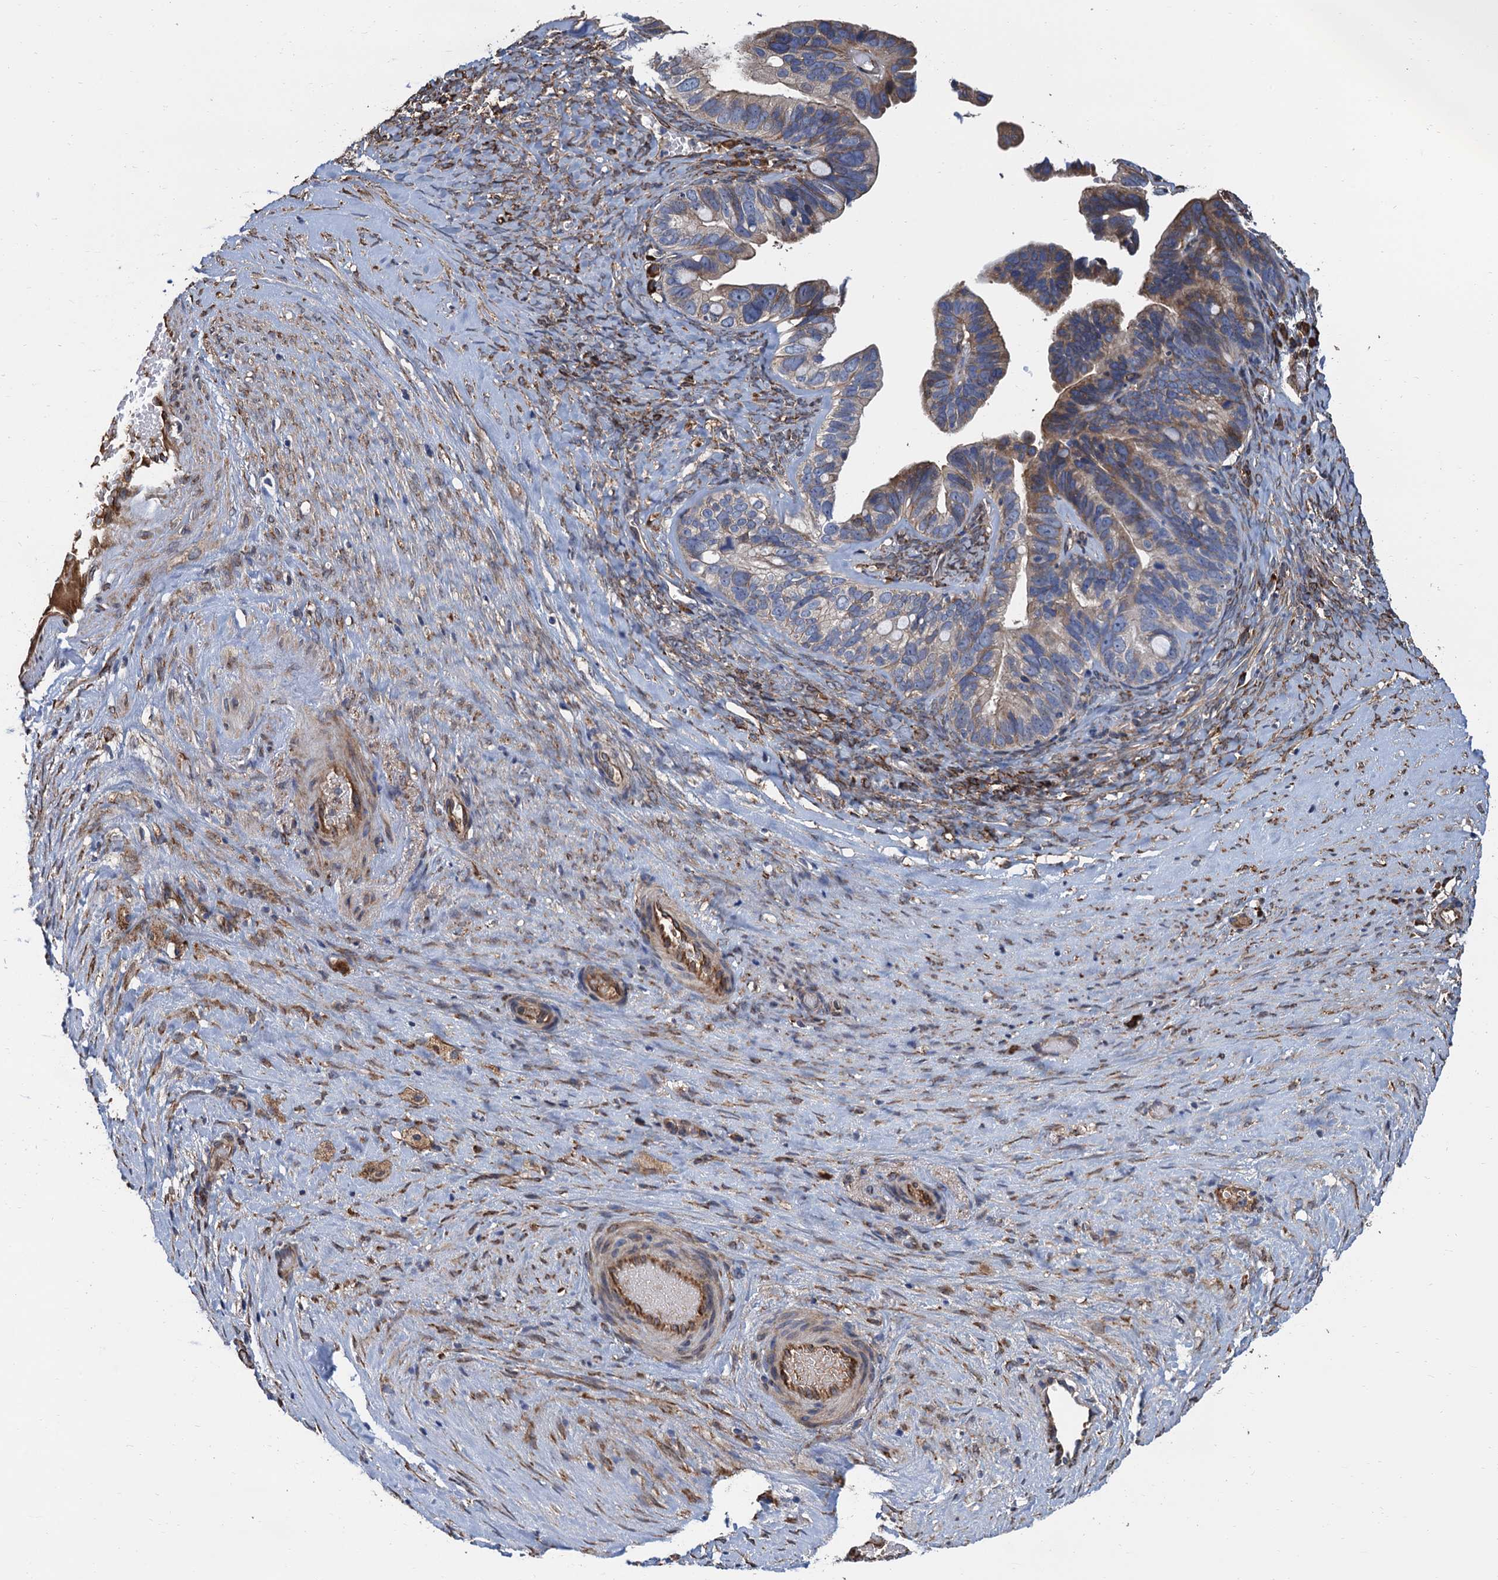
{"staining": {"intensity": "weak", "quantity": "25%-75%", "location": "cytoplasmic/membranous"}, "tissue": "ovarian cancer", "cell_type": "Tumor cells", "image_type": "cancer", "snomed": [{"axis": "morphology", "description": "Cystadenocarcinoma, serous, NOS"}, {"axis": "topography", "description": "Ovary"}], "caption": "This is an image of IHC staining of ovarian cancer, which shows weak positivity in the cytoplasmic/membranous of tumor cells.", "gene": "CNNM1", "patient": {"sex": "female", "age": 56}}